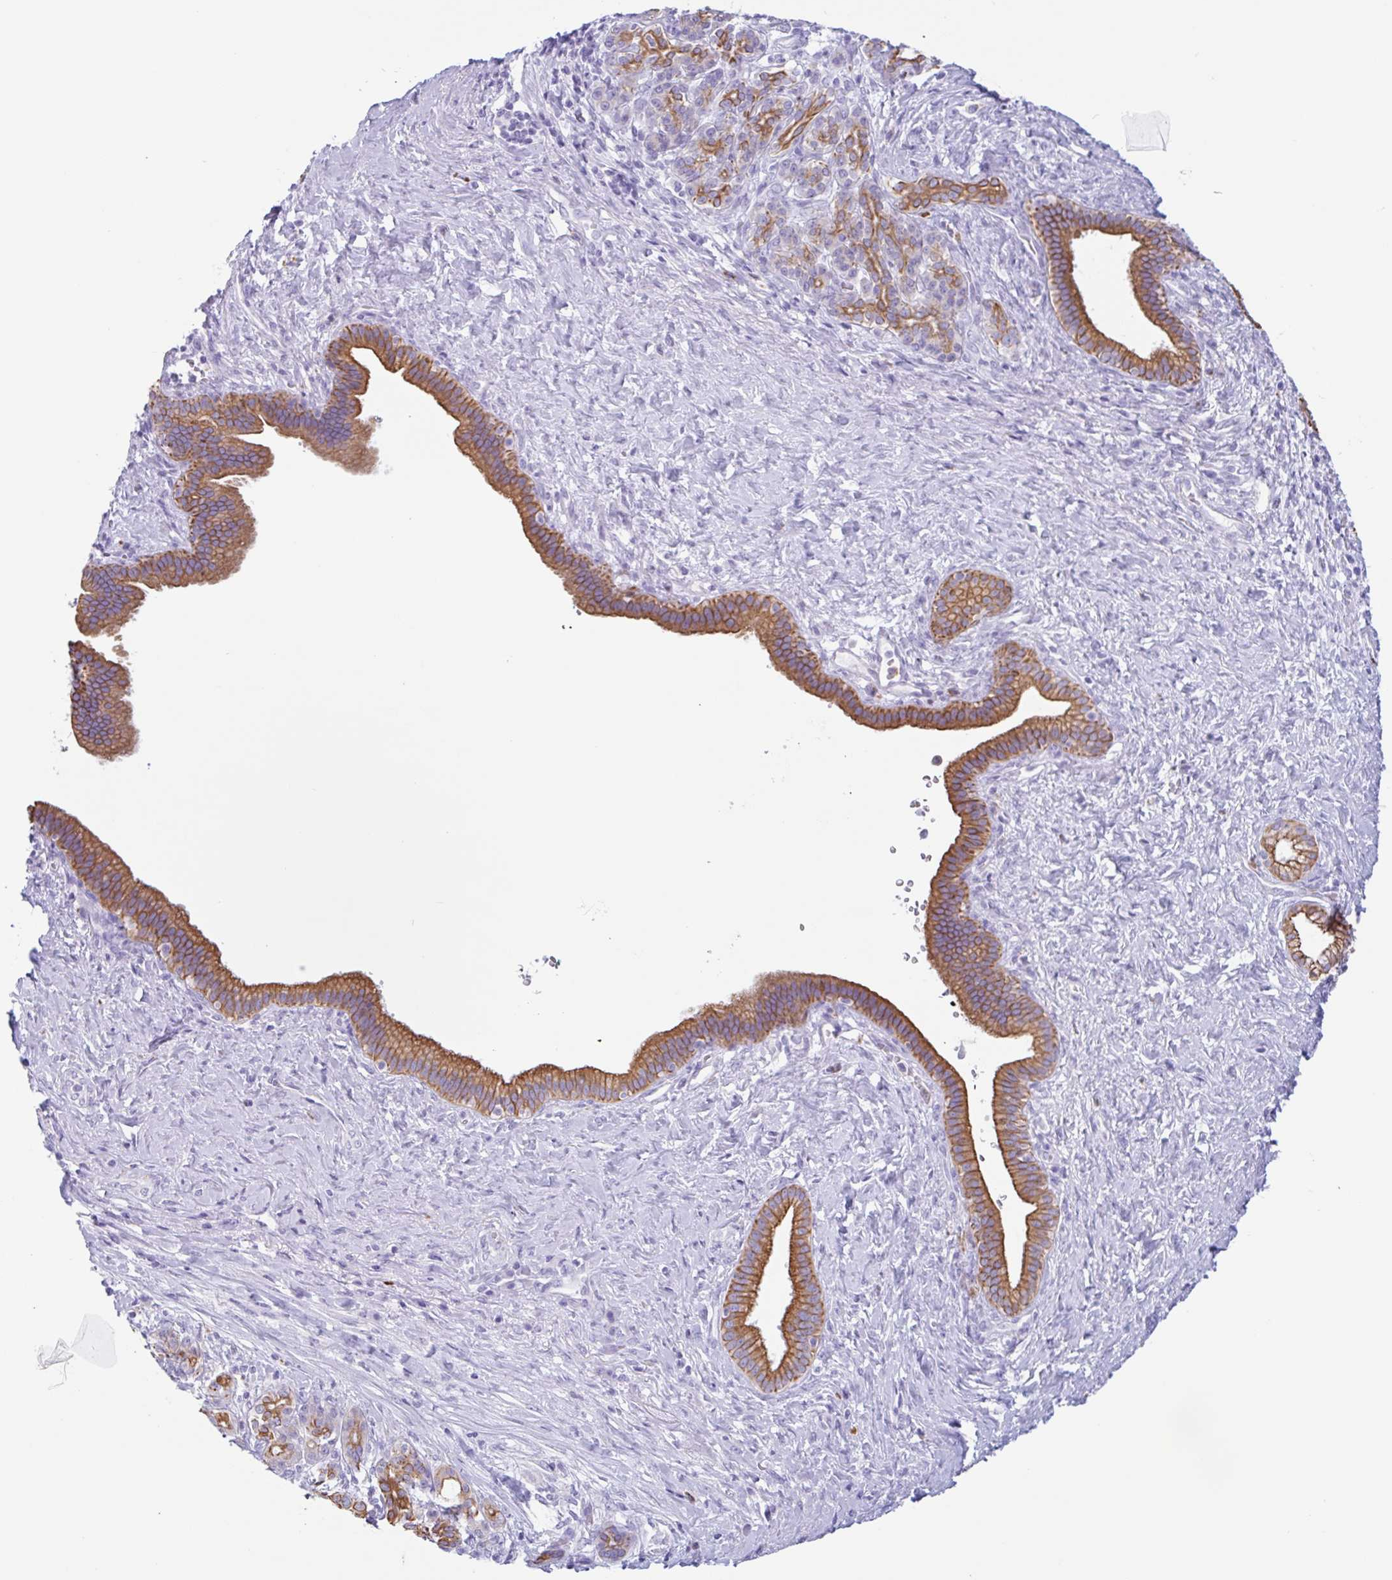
{"staining": {"intensity": "moderate", "quantity": ">75%", "location": "cytoplasmic/membranous"}, "tissue": "pancreatic cancer", "cell_type": "Tumor cells", "image_type": "cancer", "snomed": [{"axis": "morphology", "description": "Adenocarcinoma, NOS"}, {"axis": "topography", "description": "Pancreas"}], "caption": "Pancreatic cancer (adenocarcinoma) tissue reveals moderate cytoplasmic/membranous staining in about >75% of tumor cells, visualized by immunohistochemistry.", "gene": "DTWD2", "patient": {"sex": "male", "age": 44}}